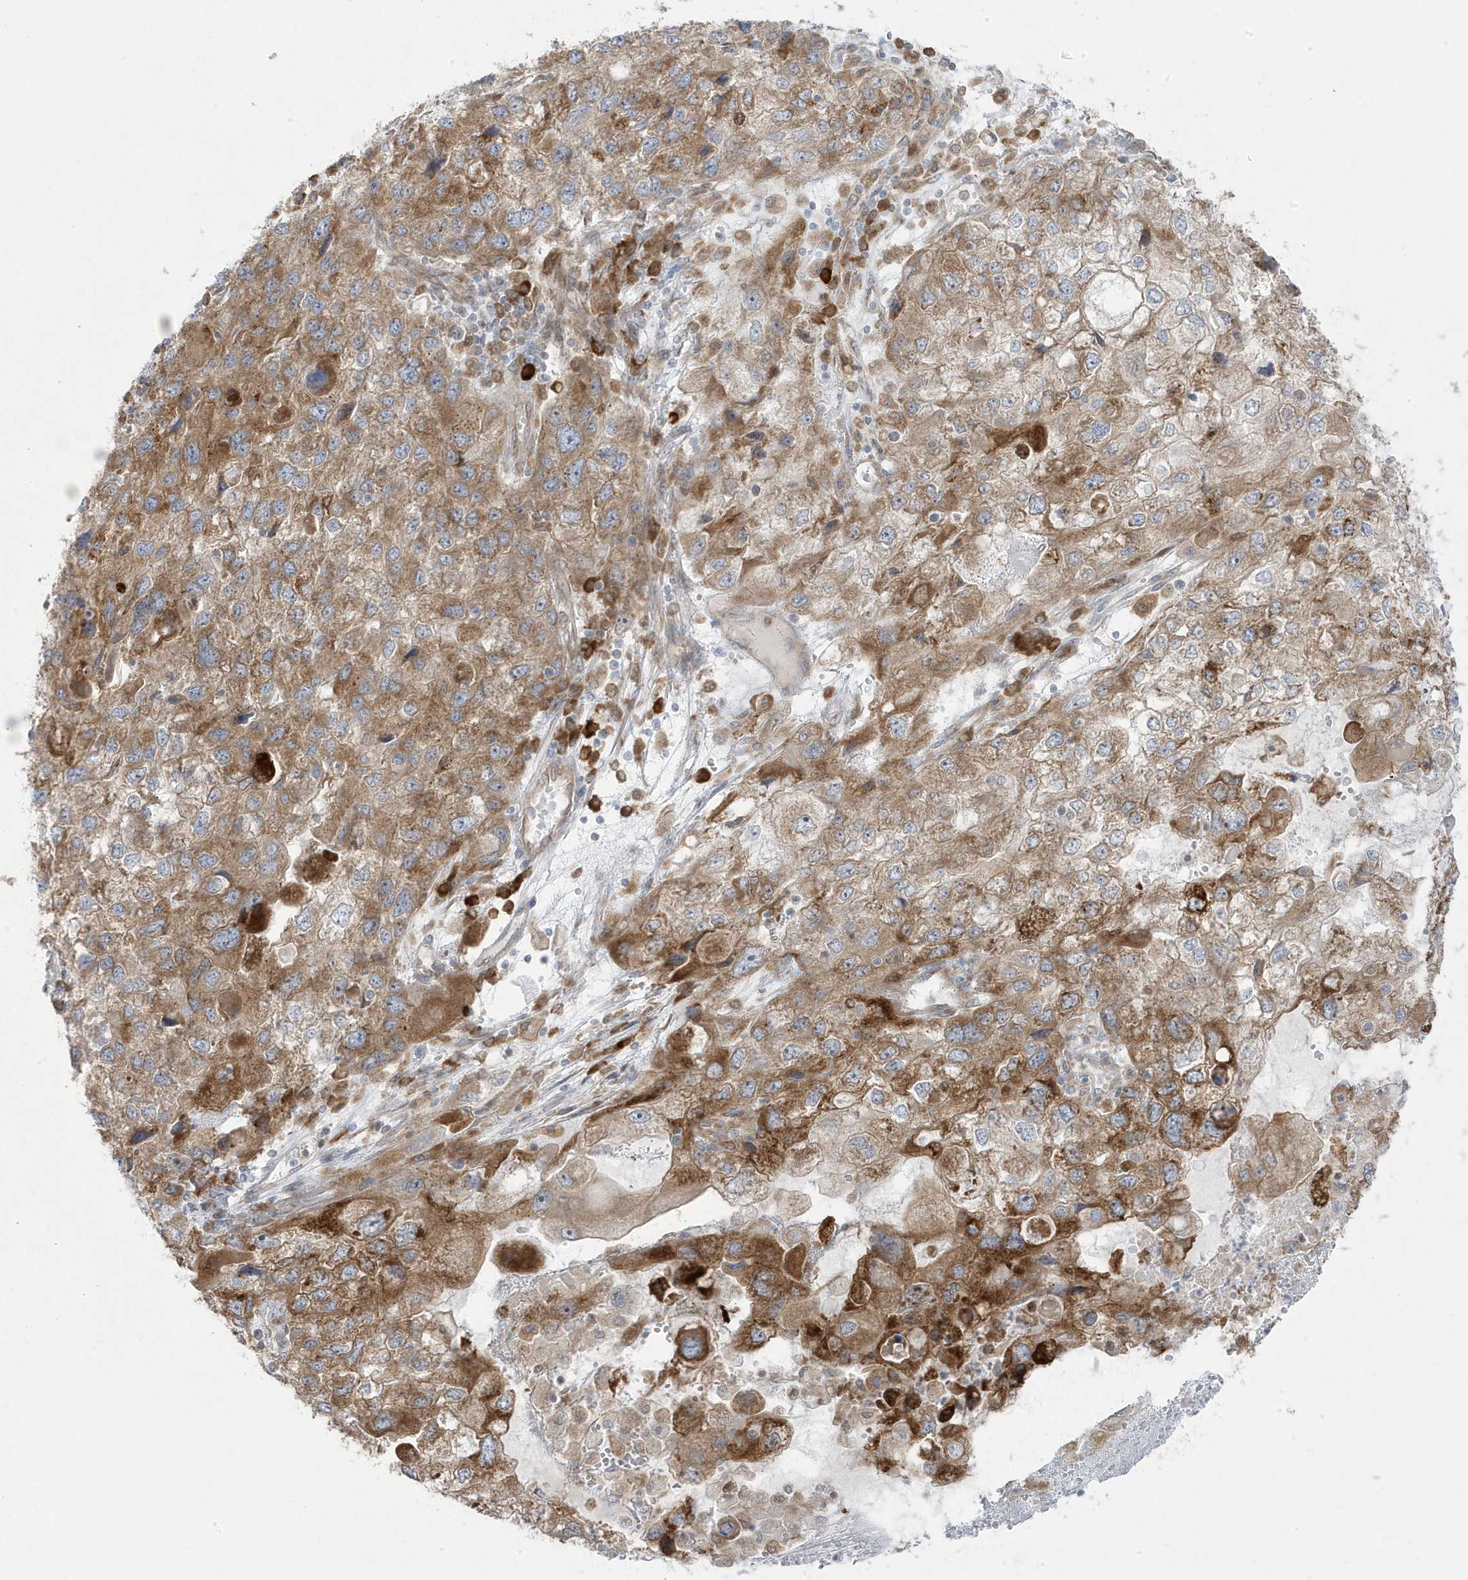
{"staining": {"intensity": "strong", "quantity": "25%-75%", "location": "cytoplasmic/membranous"}, "tissue": "endometrial cancer", "cell_type": "Tumor cells", "image_type": "cancer", "snomed": [{"axis": "morphology", "description": "Adenocarcinoma, NOS"}, {"axis": "topography", "description": "Endometrium"}], "caption": "Human adenocarcinoma (endometrial) stained for a protein (brown) reveals strong cytoplasmic/membranous positive staining in approximately 25%-75% of tumor cells.", "gene": "ZNF654", "patient": {"sex": "female", "age": 49}}